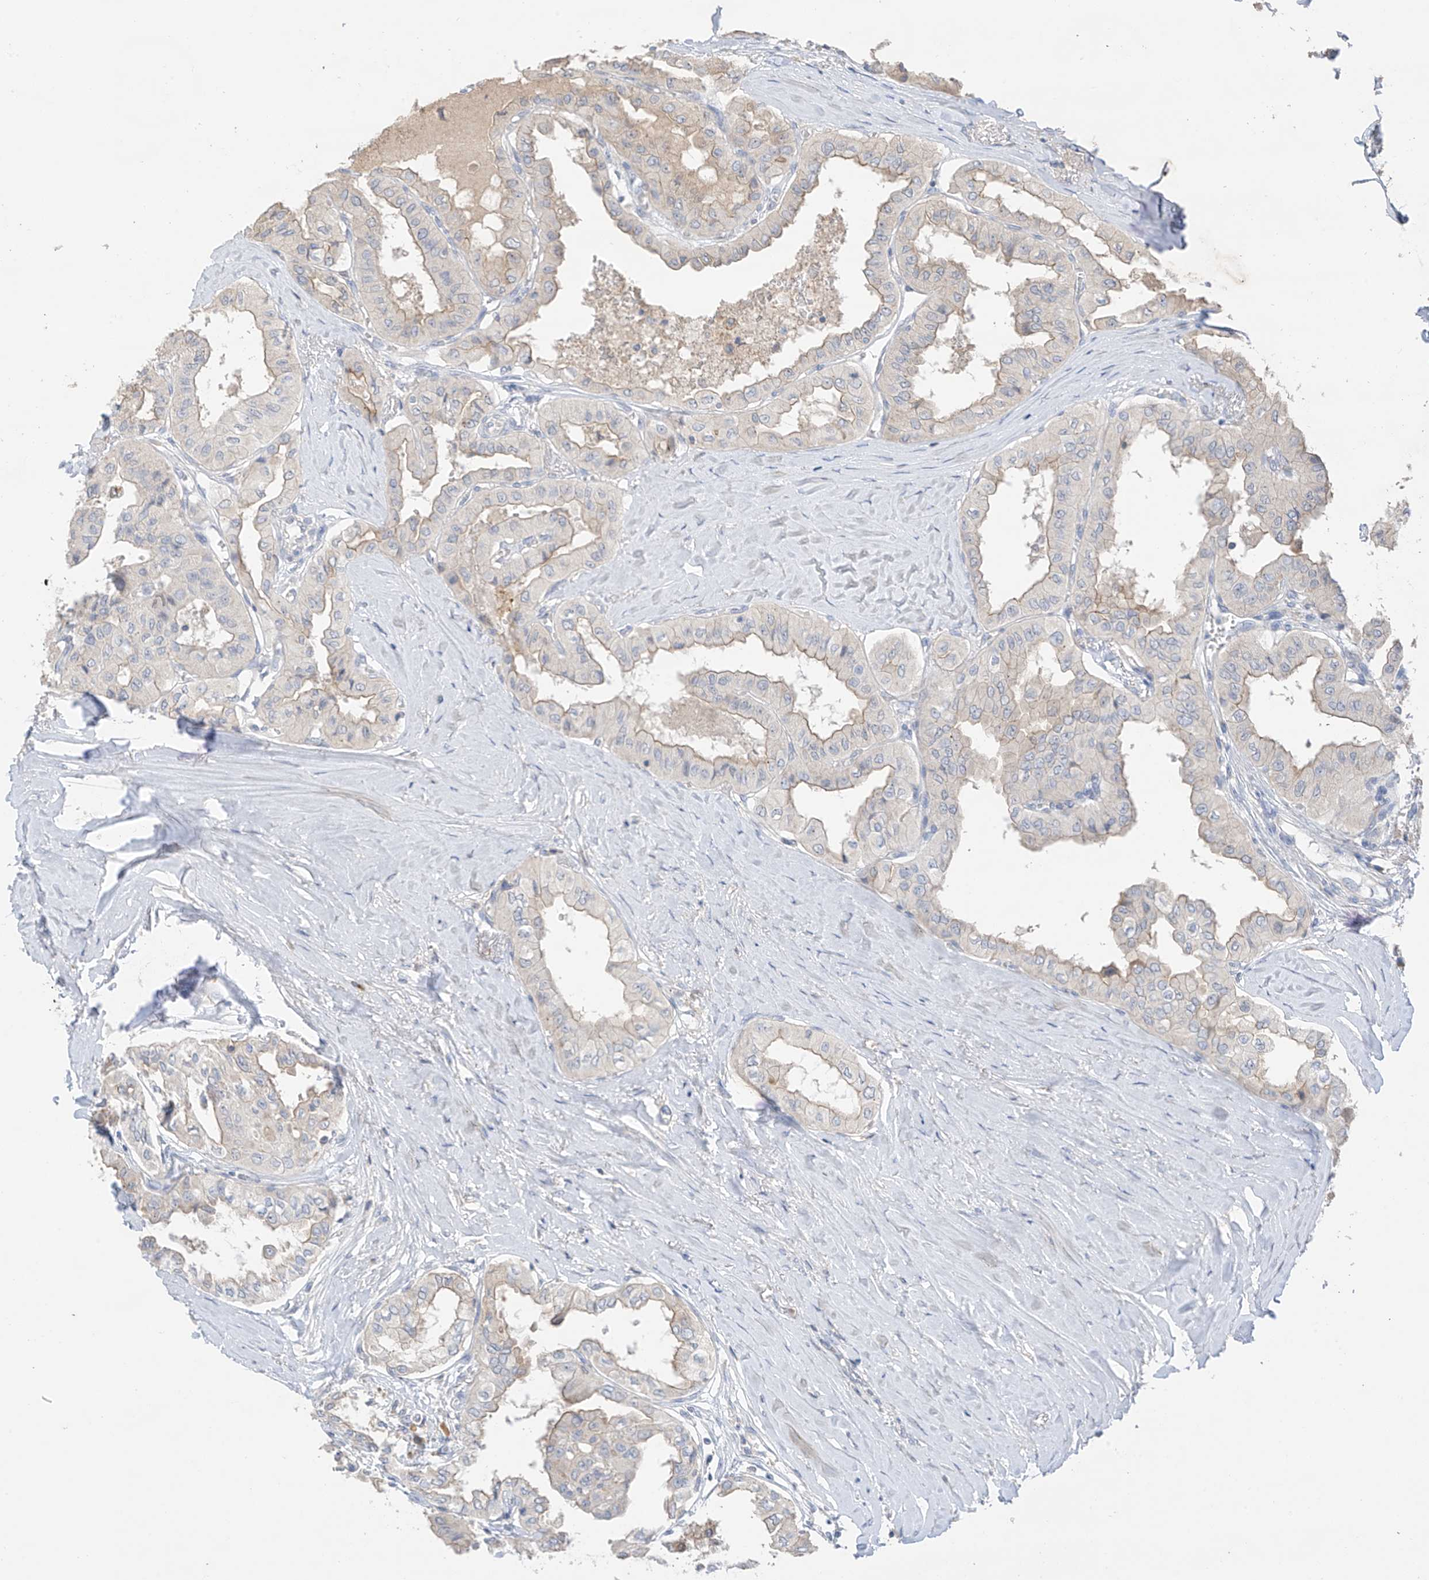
{"staining": {"intensity": "weak", "quantity": "25%-75%", "location": "cytoplasmic/membranous"}, "tissue": "thyroid cancer", "cell_type": "Tumor cells", "image_type": "cancer", "snomed": [{"axis": "morphology", "description": "Papillary adenocarcinoma, NOS"}, {"axis": "topography", "description": "Thyroid gland"}], "caption": "Protein positivity by IHC exhibits weak cytoplasmic/membranous expression in approximately 25%-75% of tumor cells in papillary adenocarcinoma (thyroid).", "gene": "CAPN13", "patient": {"sex": "female", "age": 59}}